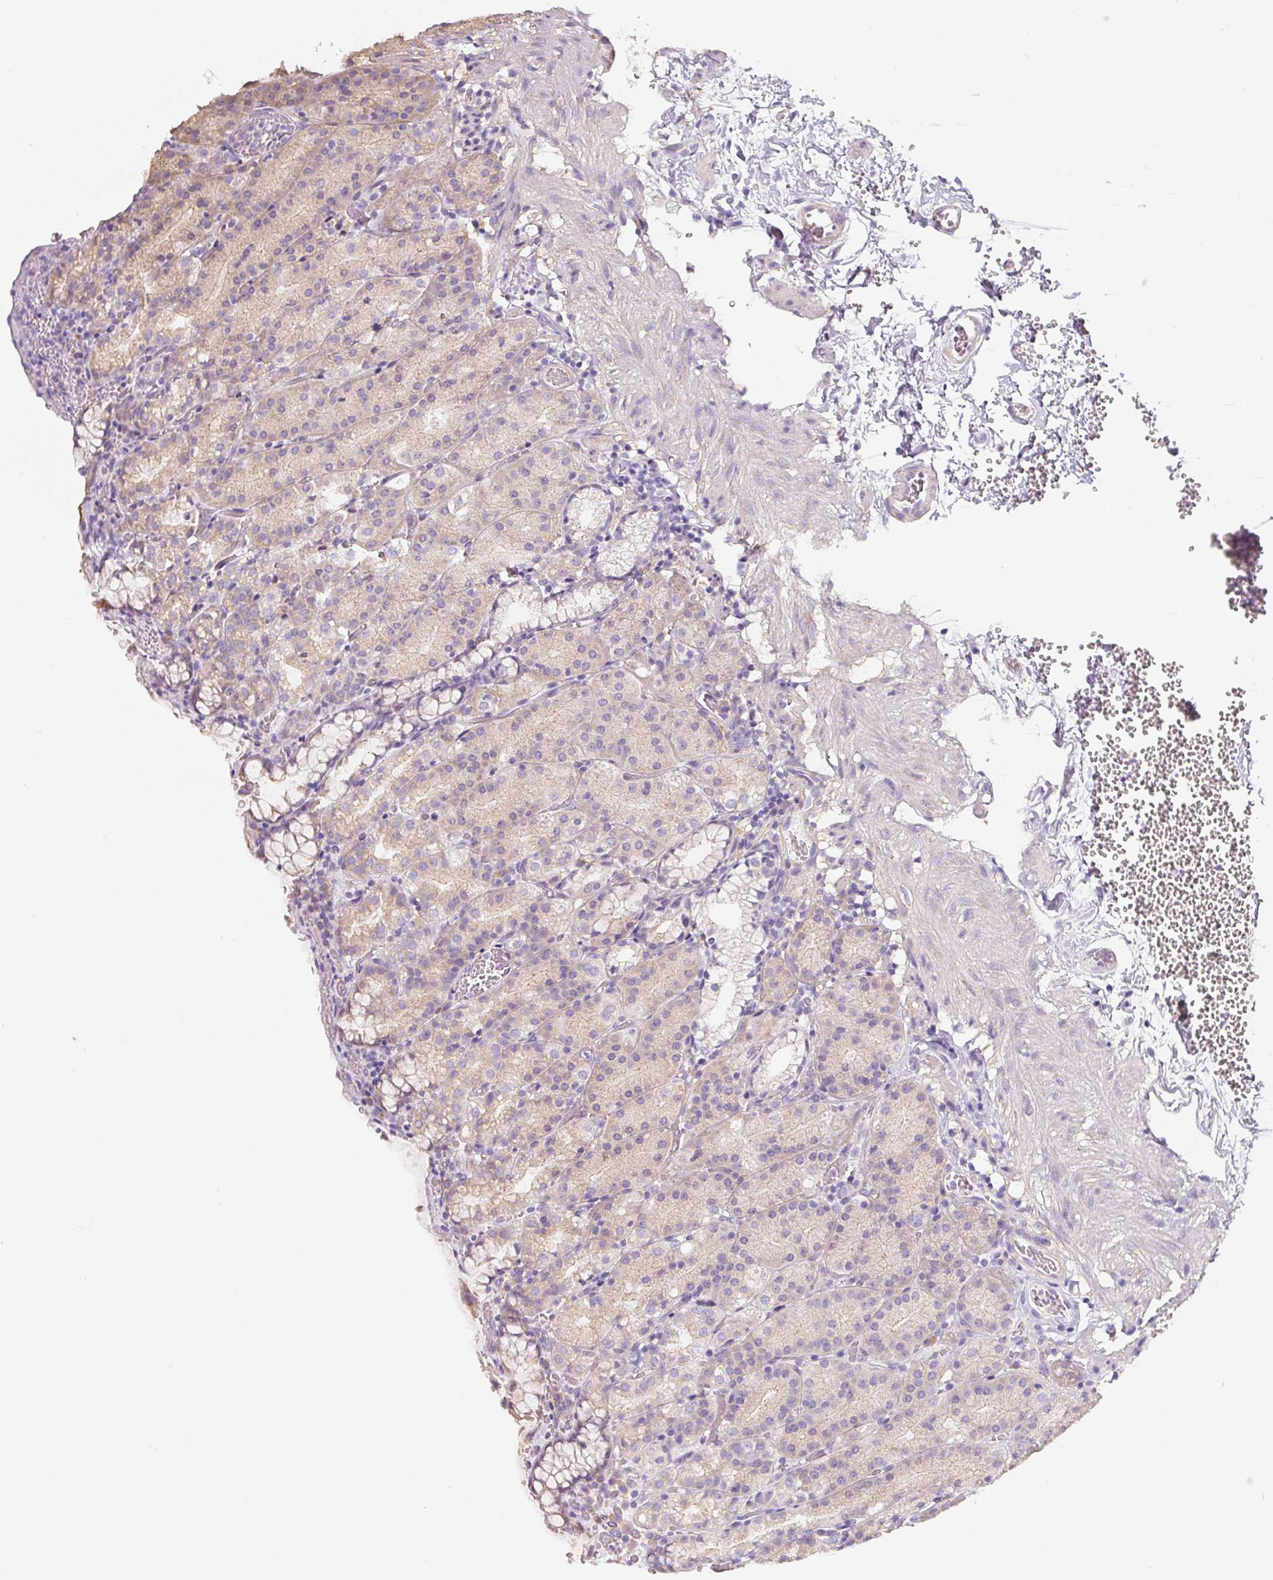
{"staining": {"intensity": "weak", "quantity": "25%-75%", "location": "cytoplasmic/membranous"}, "tissue": "stomach", "cell_type": "Glandular cells", "image_type": "normal", "snomed": [{"axis": "morphology", "description": "Normal tissue, NOS"}, {"axis": "topography", "description": "Stomach, upper"}], "caption": "Stomach was stained to show a protein in brown. There is low levels of weak cytoplasmic/membranous expression in about 25%-75% of glandular cells. (Brightfield microscopy of DAB IHC at high magnification).", "gene": "PWWP3B", "patient": {"sex": "female", "age": 81}}